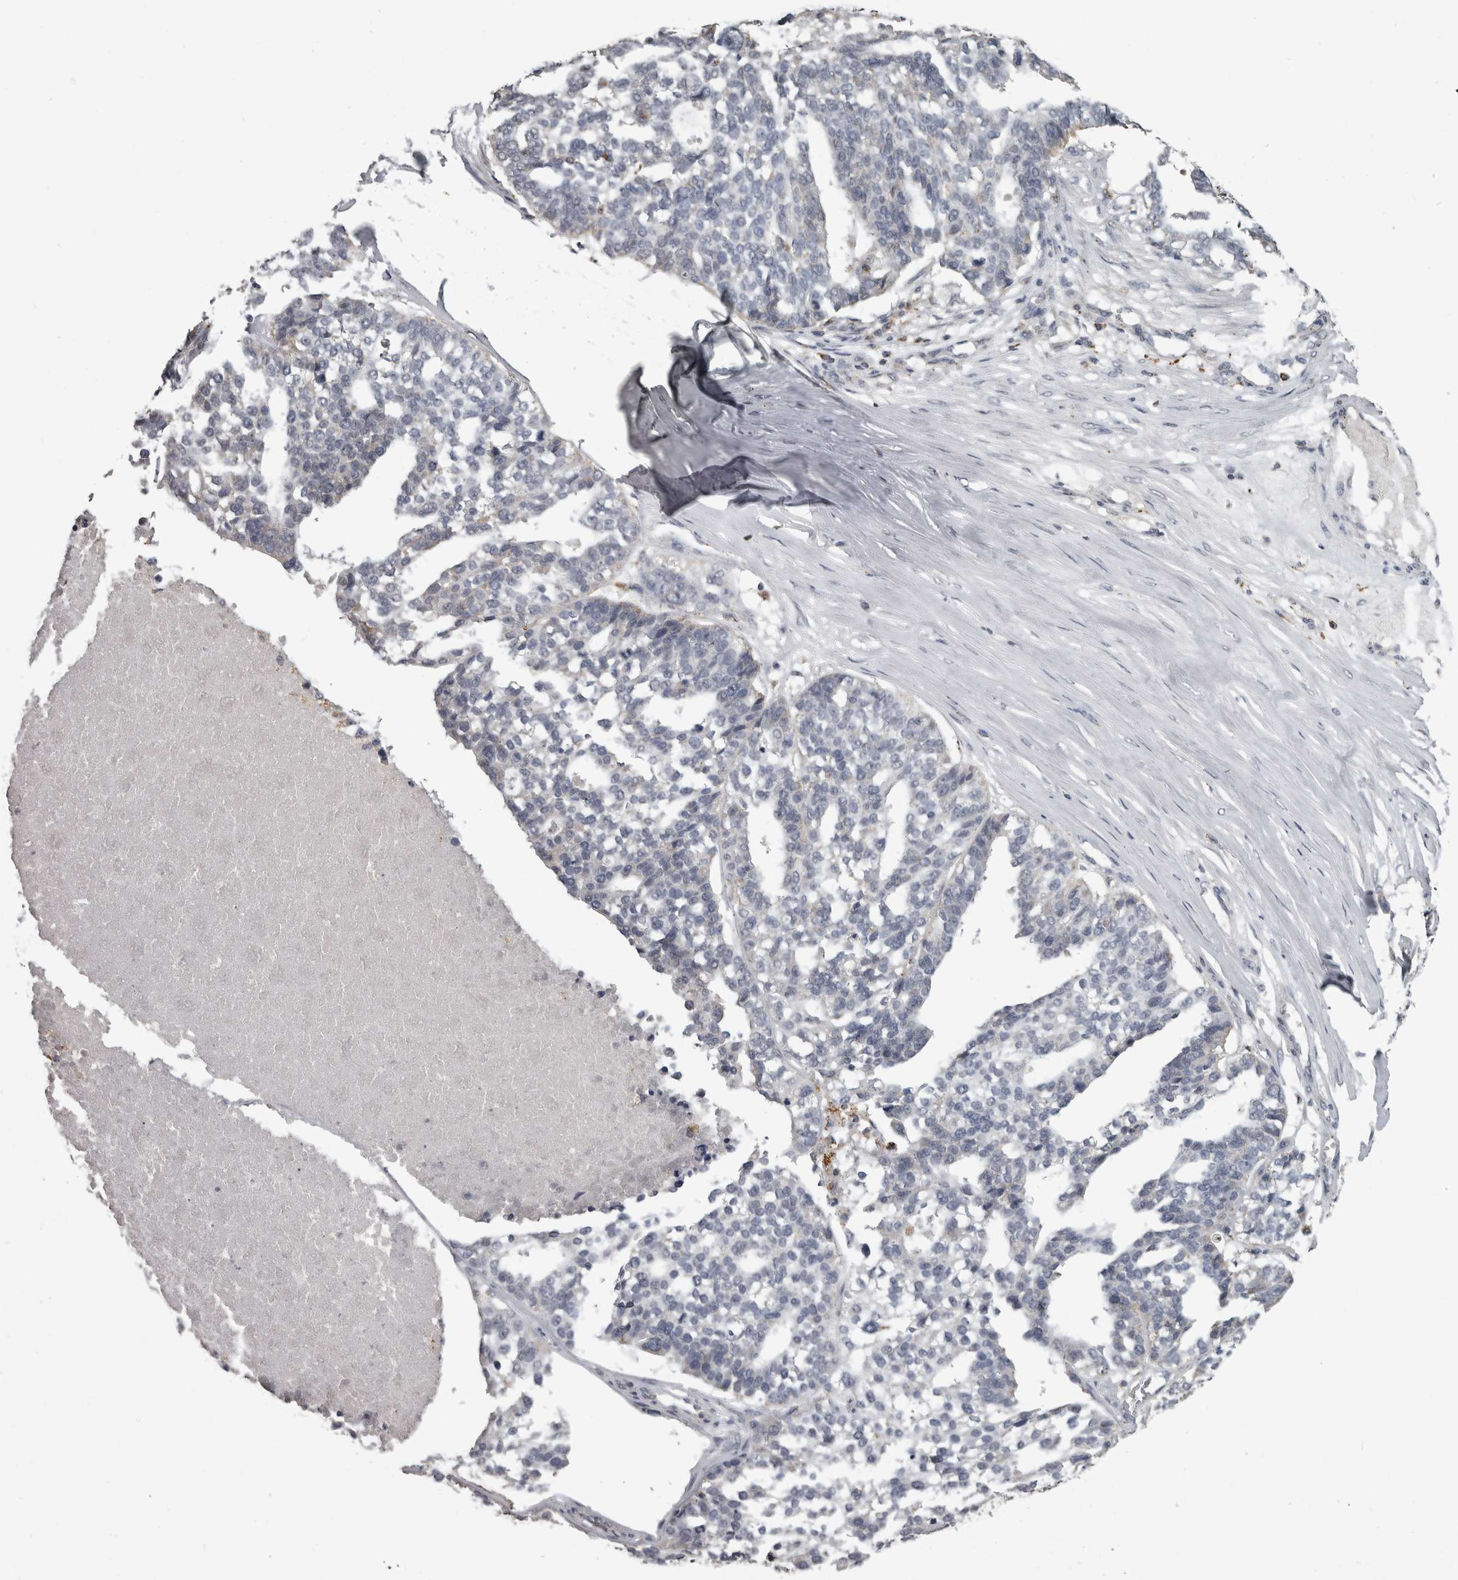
{"staining": {"intensity": "negative", "quantity": "none", "location": "none"}, "tissue": "ovarian cancer", "cell_type": "Tumor cells", "image_type": "cancer", "snomed": [{"axis": "morphology", "description": "Cystadenocarcinoma, serous, NOS"}, {"axis": "topography", "description": "Ovary"}], "caption": "High power microscopy histopathology image of an immunohistochemistry micrograph of ovarian cancer (serous cystadenocarcinoma), revealing no significant expression in tumor cells.", "gene": "NAAA", "patient": {"sex": "female", "age": 59}}